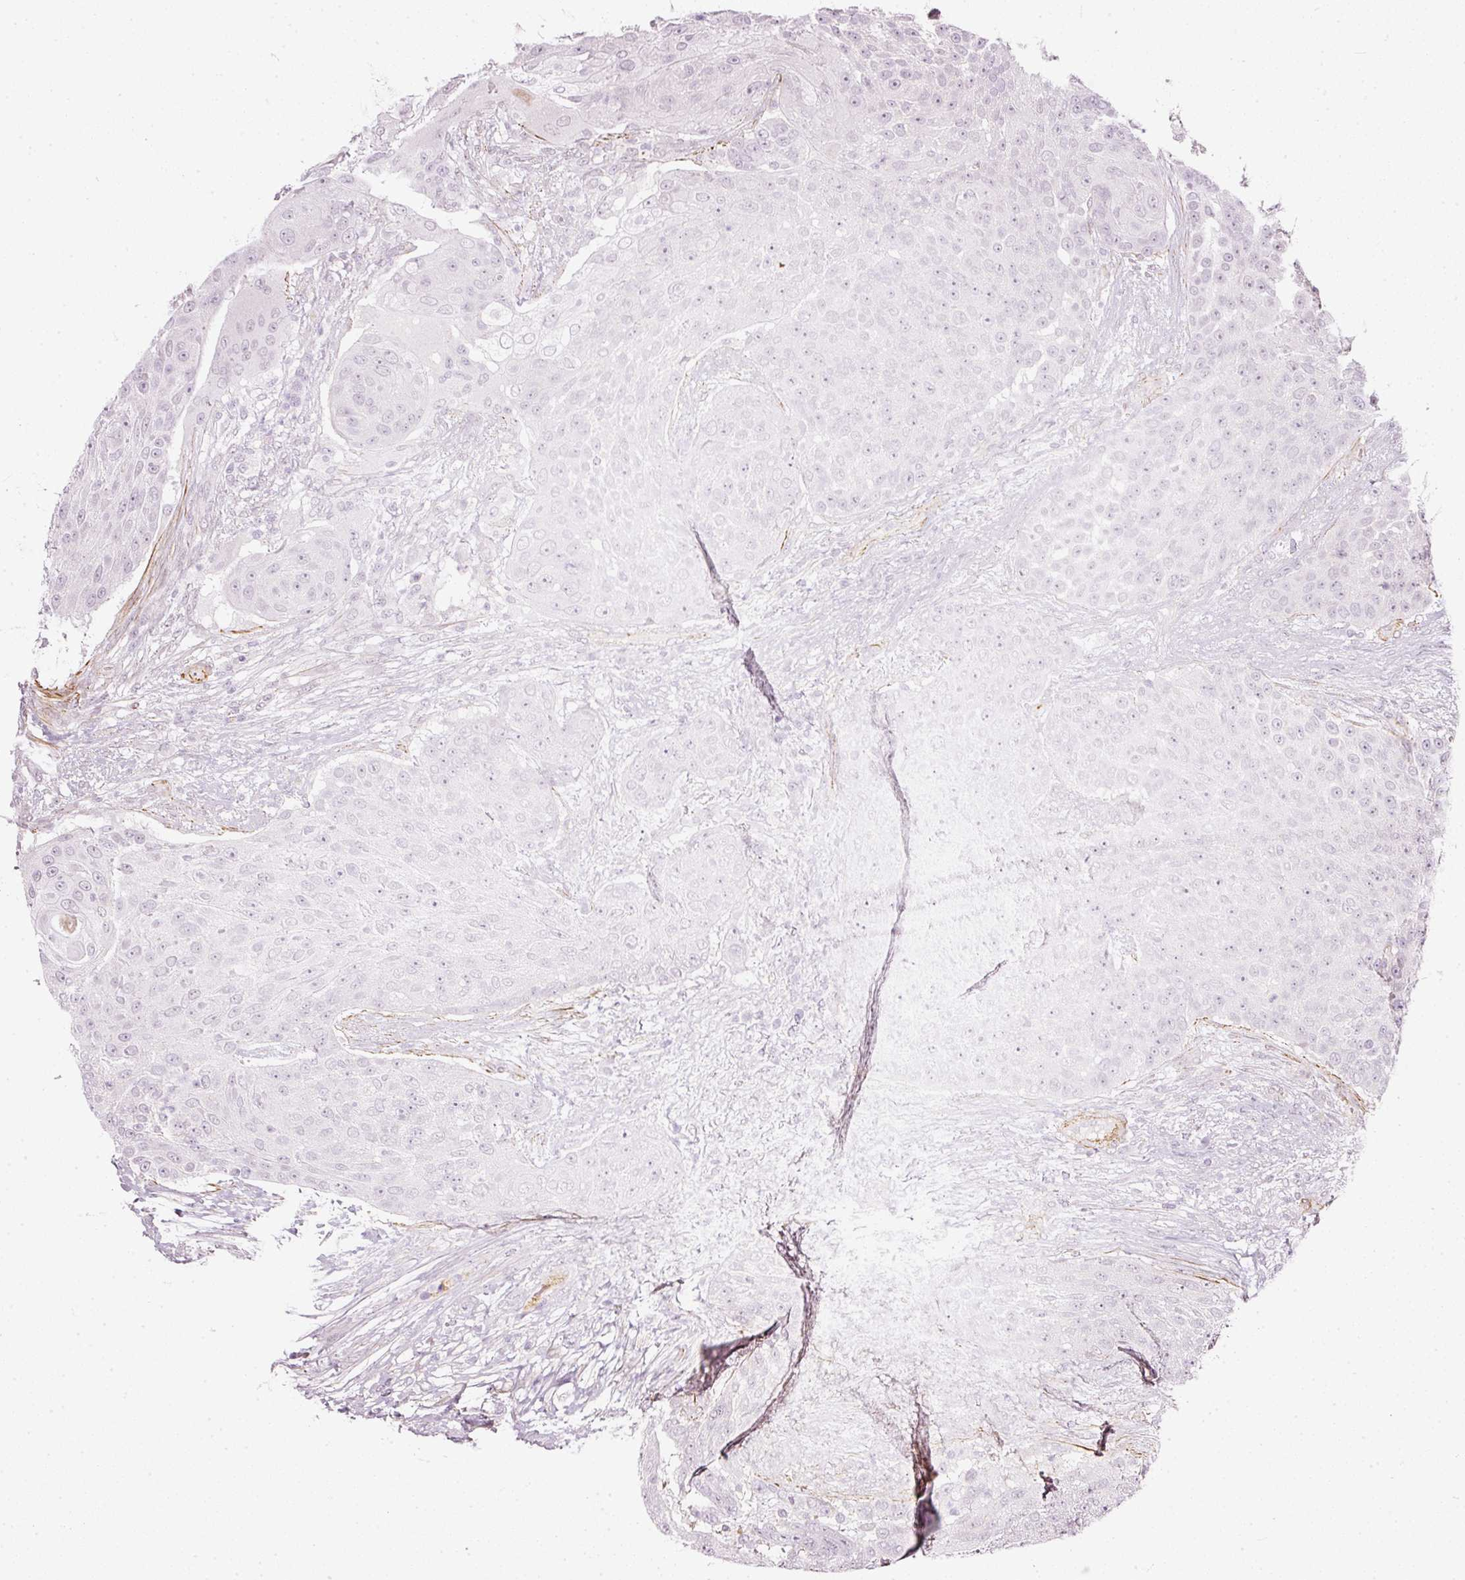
{"staining": {"intensity": "negative", "quantity": "none", "location": "none"}, "tissue": "urothelial cancer", "cell_type": "Tumor cells", "image_type": "cancer", "snomed": [{"axis": "morphology", "description": "Urothelial carcinoma, High grade"}, {"axis": "topography", "description": "Urinary bladder"}], "caption": "High magnification brightfield microscopy of urothelial cancer stained with DAB (brown) and counterstained with hematoxylin (blue): tumor cells show no significant positivity.", "gene": "TOGARAM1", "patient": {"sex": "female", "age": 63}}